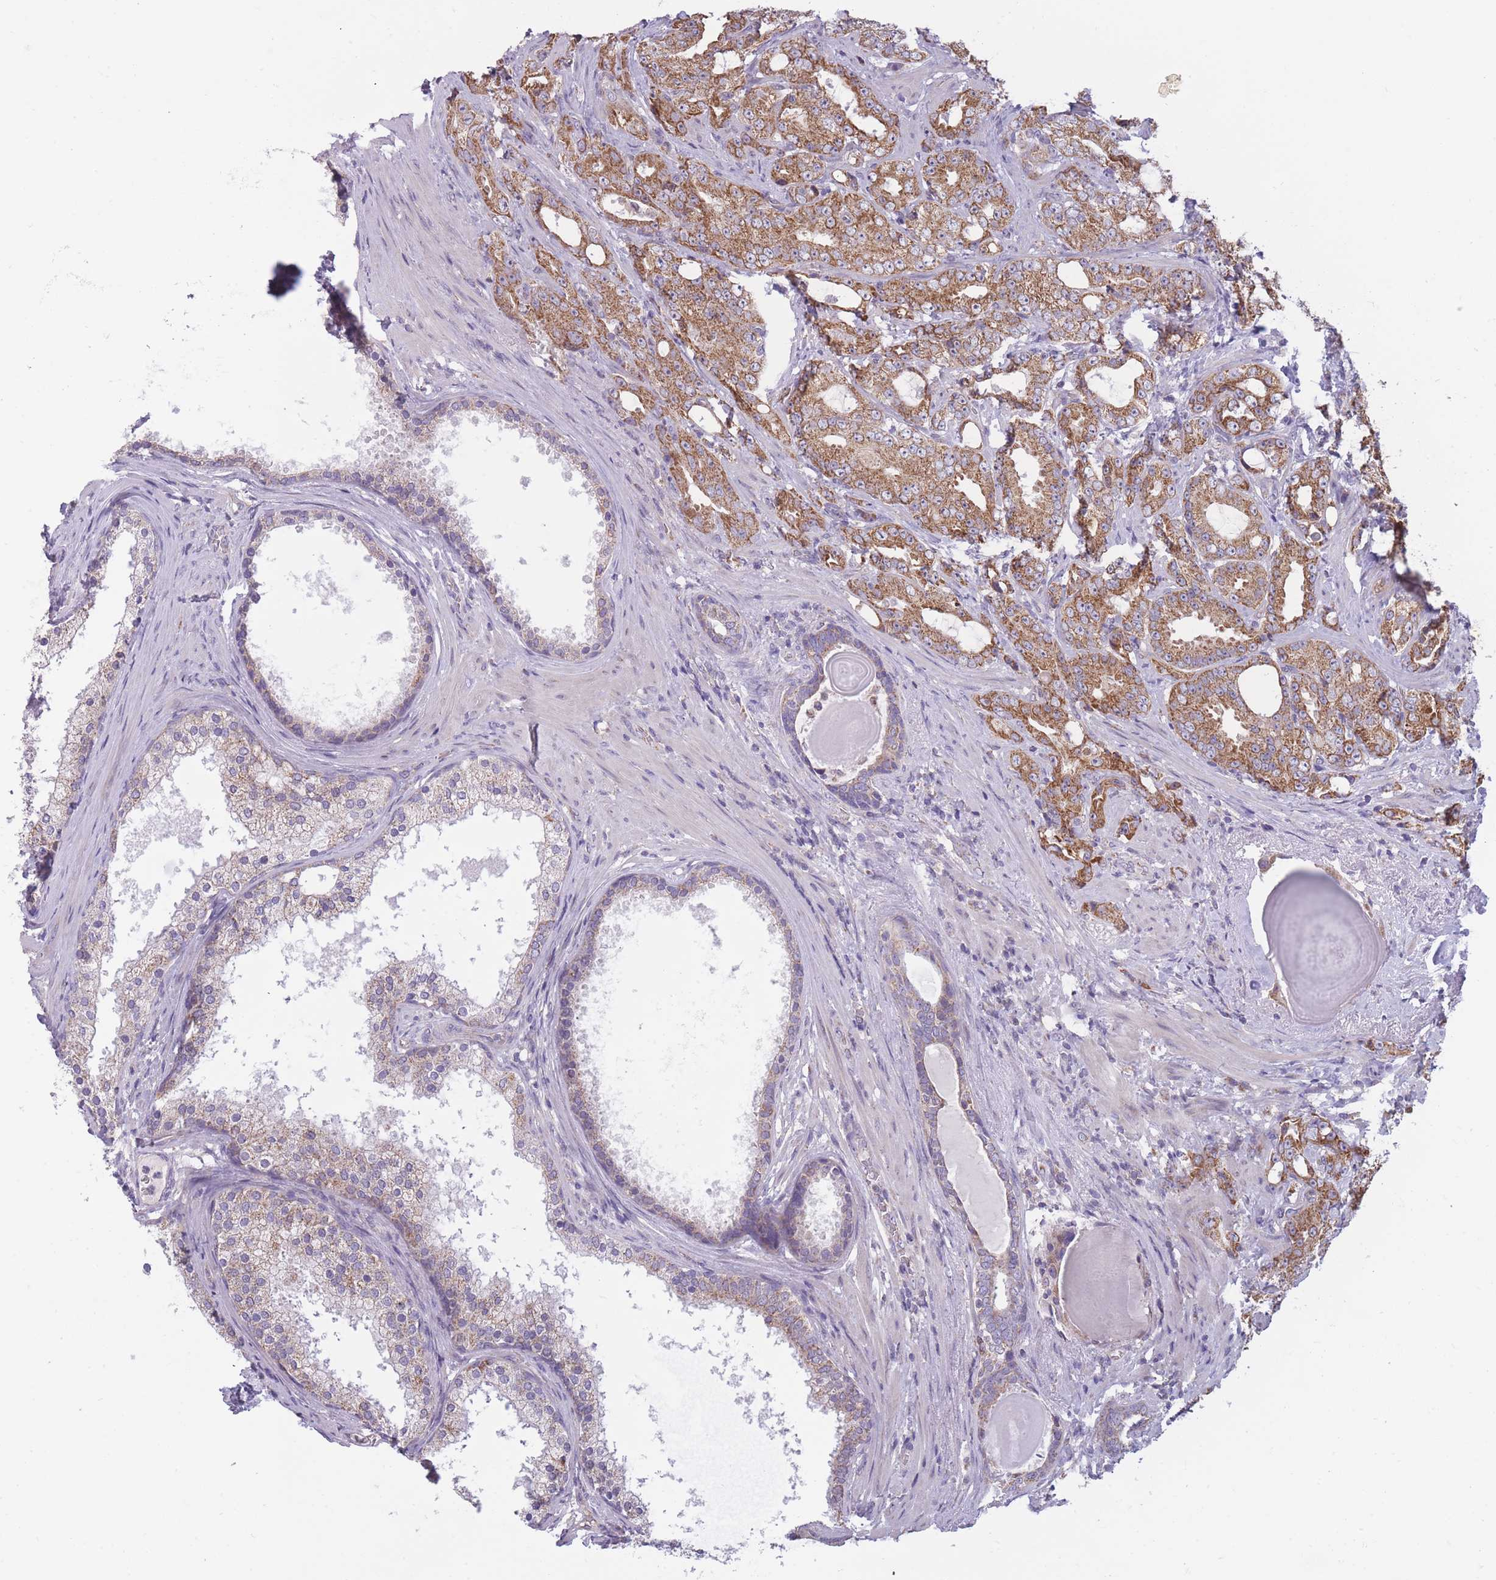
{"staining": {"intensity": "moderate", "quantity": ">75%", "location": "cytoplasmic/membranous"}, "tissue": "prostate cancer", "cell_type": "Tumor cells", "image_type": "cancer", "snomed": [{"axis": "morphology", "description": "Adenocarcinoma, High grade"}, {"axis": "topography", "description": "Prostate"}], "caption": "Protein staining reveals moderate cytoplasmic/membranous positivity in approximately >75% of tumor cells in prostate cancer. (DAB = brown stain, brightfield microscopy at high magnification).", "gene": "MRPS18C", "patient": {"sex": "male", "age": 69}}